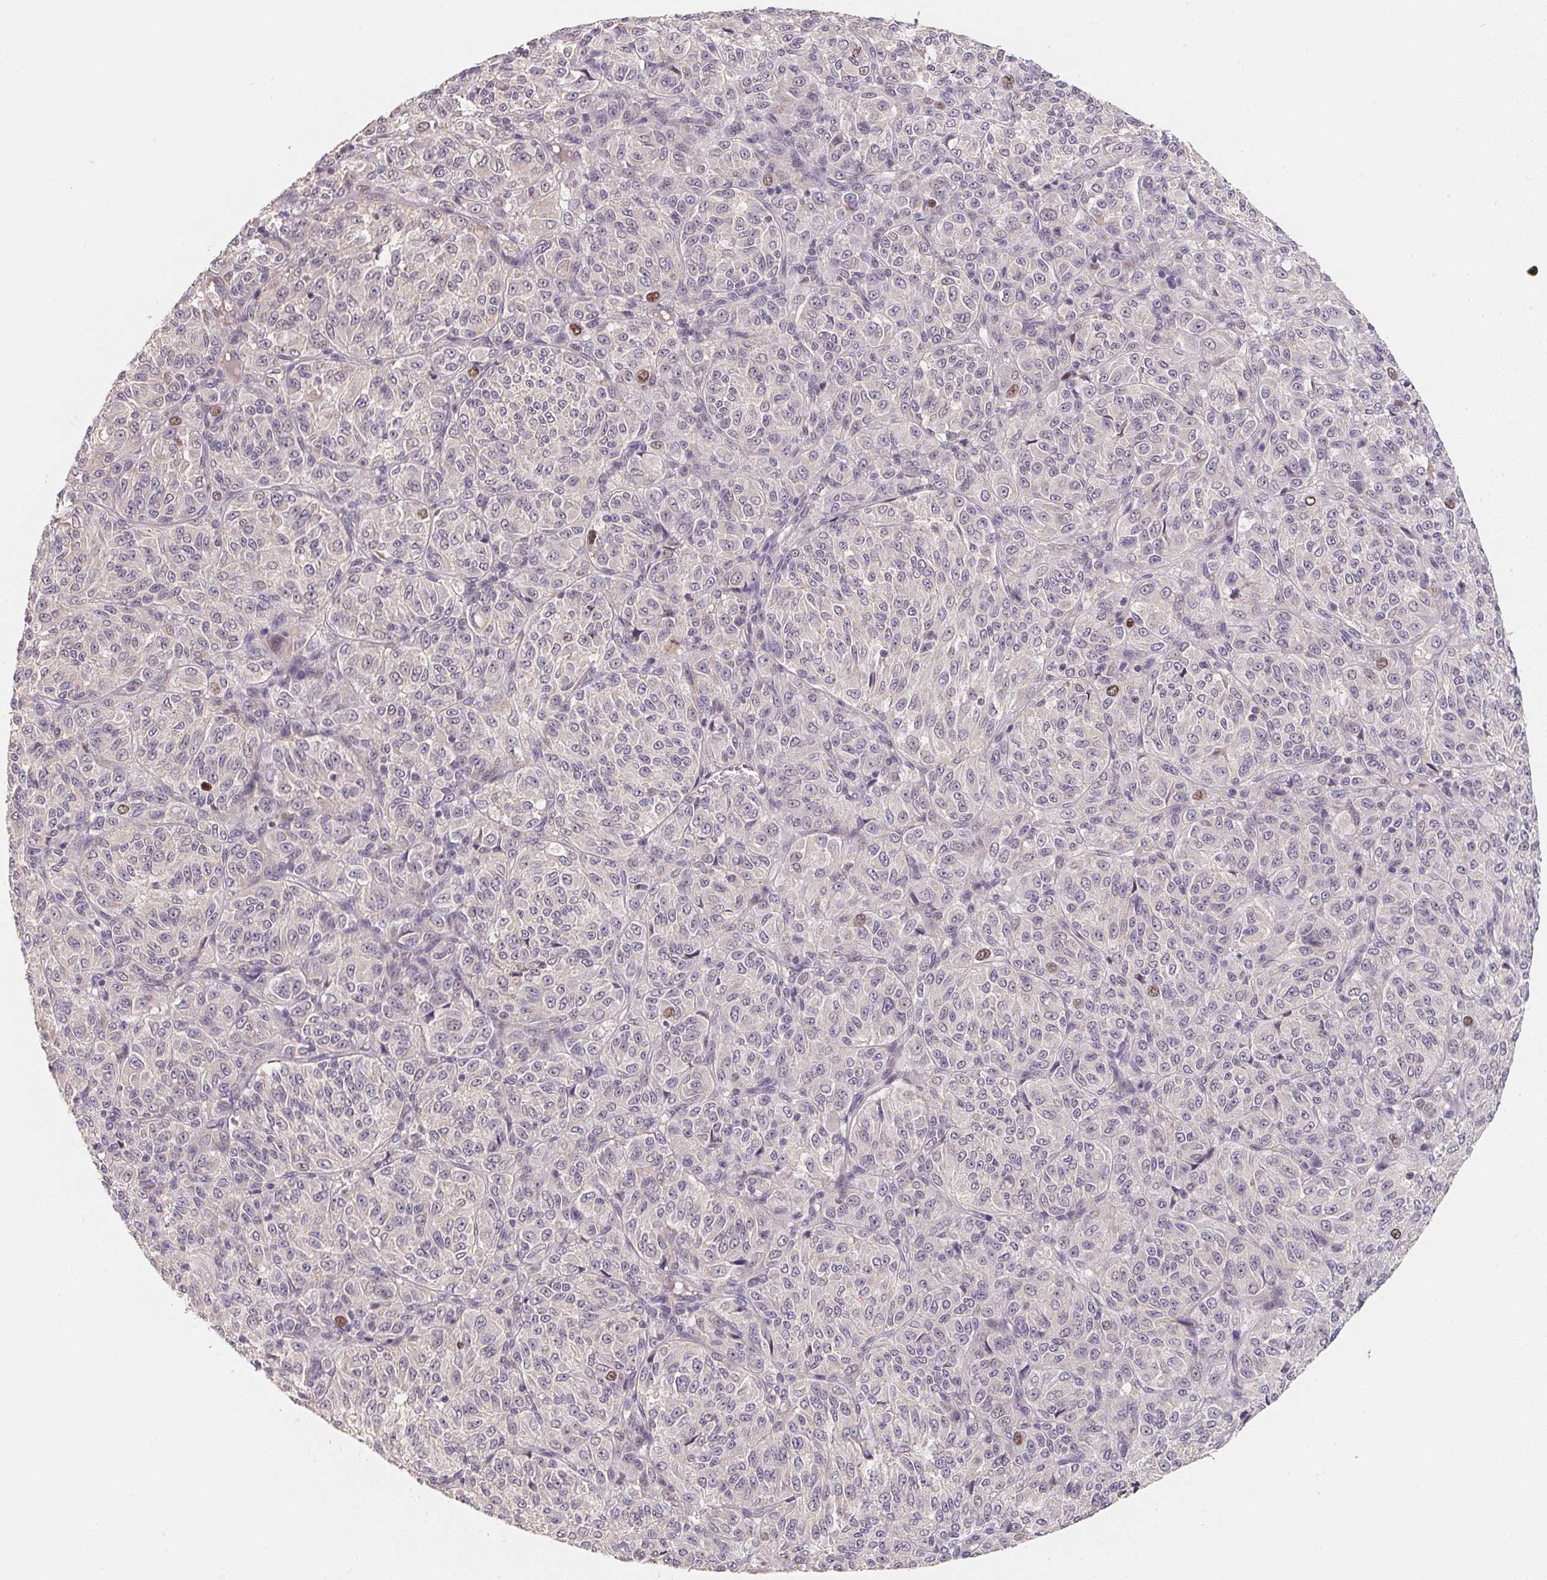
{"staining": {"intensity": "moderate", "quantity": "<25%", "location": "nuclear"}, "tissue": "melanoma", "cell_type": "Tumor cells", "image_type": "cancer", "snomed": [{"axis": "morphology", "description": "Malignant melanoma, Metastatic site"}, {"axis": "topography", "description": "Brain"}], "caption": "Protein staining by immunohistochemistry (IHC) displays moderate nuclear positivity in about <25% of tumor cells in malignant melanoma (metastatic site).", "gene": "KIFC1", "patient": {"sex": "female", "age": 56}}